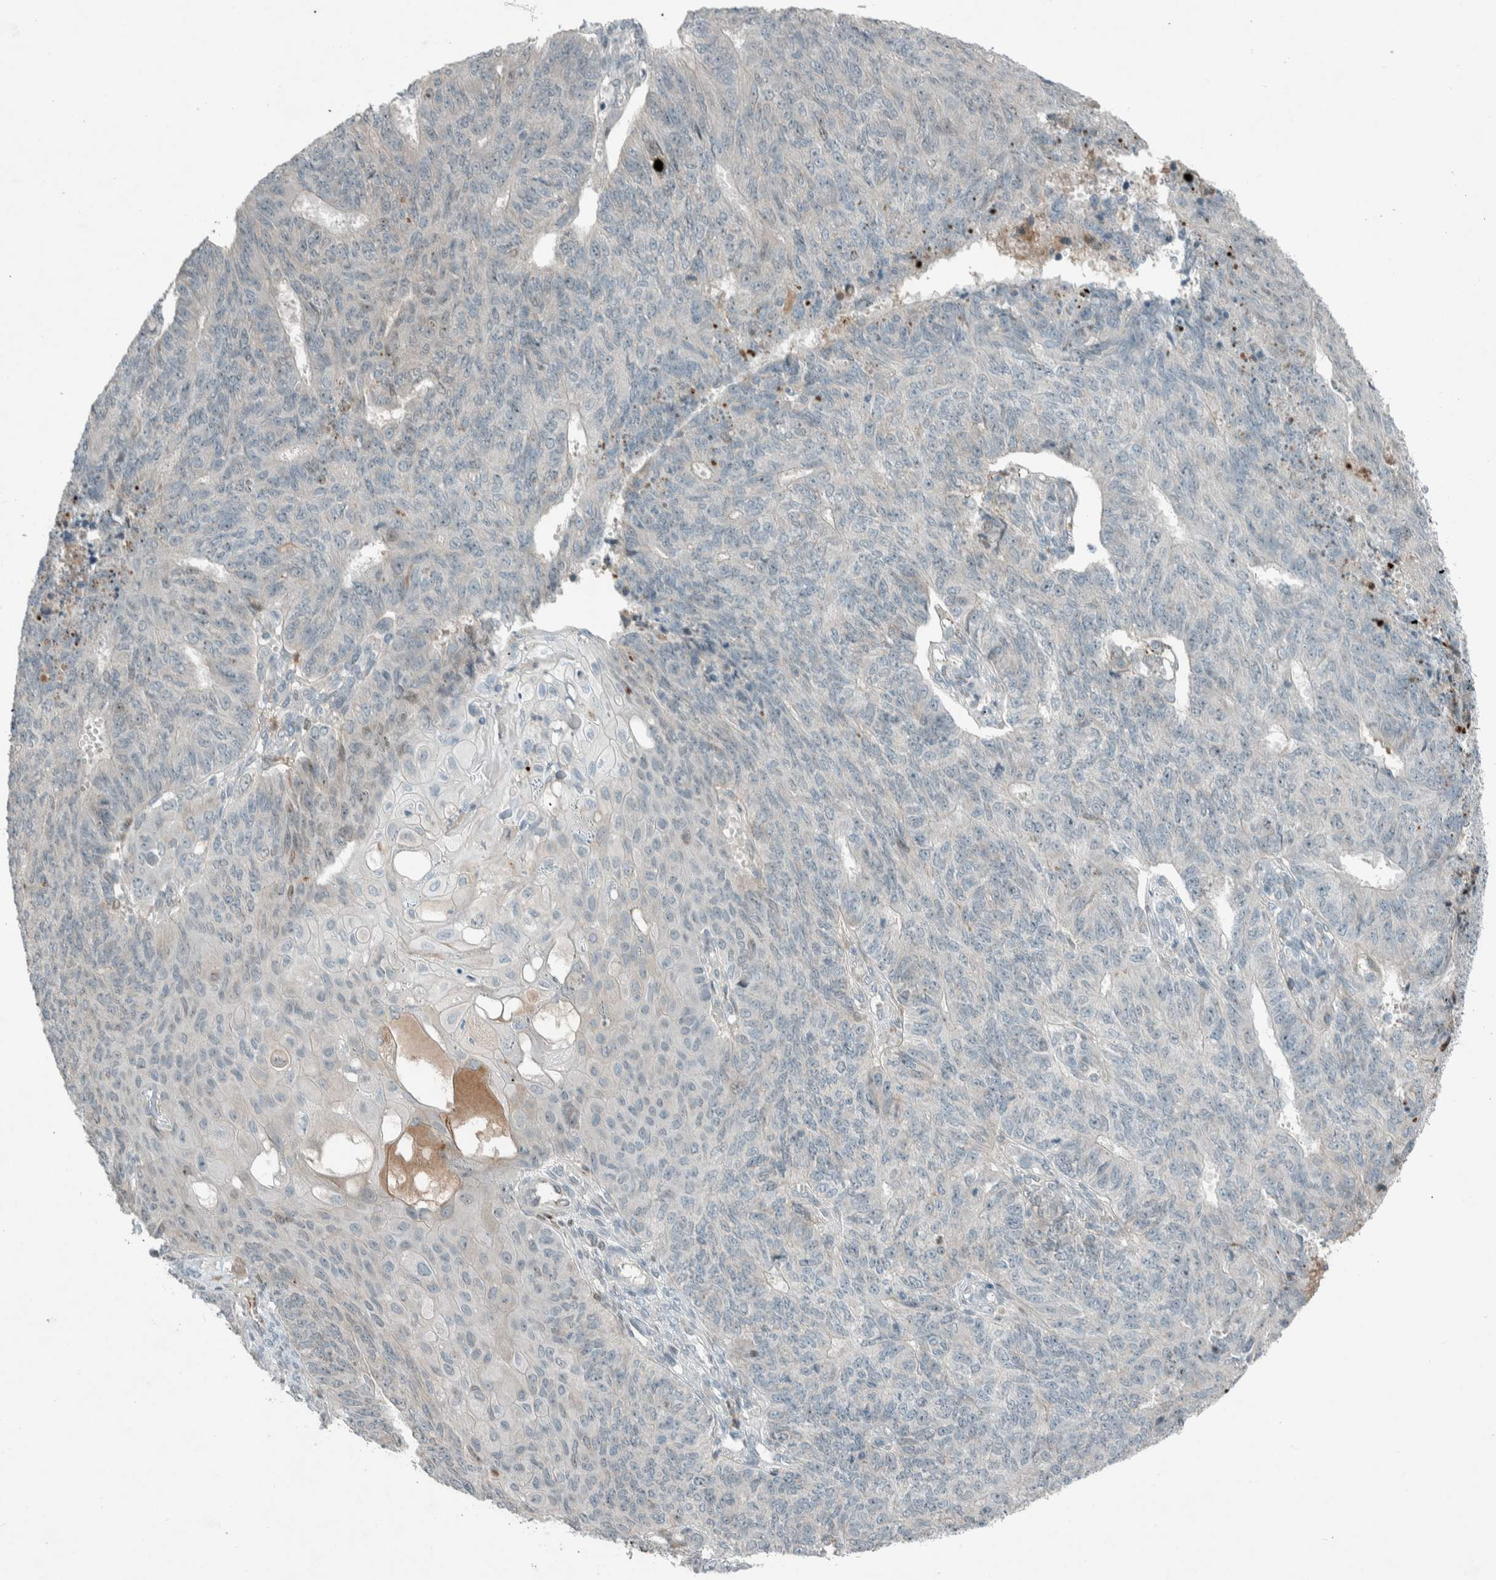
{"staining": {"intensity": "negative", "quantity": "none", "location": "none"}, "tissue": "endometrial cancer", "cell_type": "Tumor cells", "image_type": "cancer", "snomed": [{"axis": "morphology", "description": "Adenocarcinoma, NOS"}, {"axis": "topography", "description": "Endometrium"}], "caption": "Tumor cells show no significant protein staining in endometrial adenocarcinoma.", "gene": "CERCAM", "patient": {"sex": "female", "age": 32}}